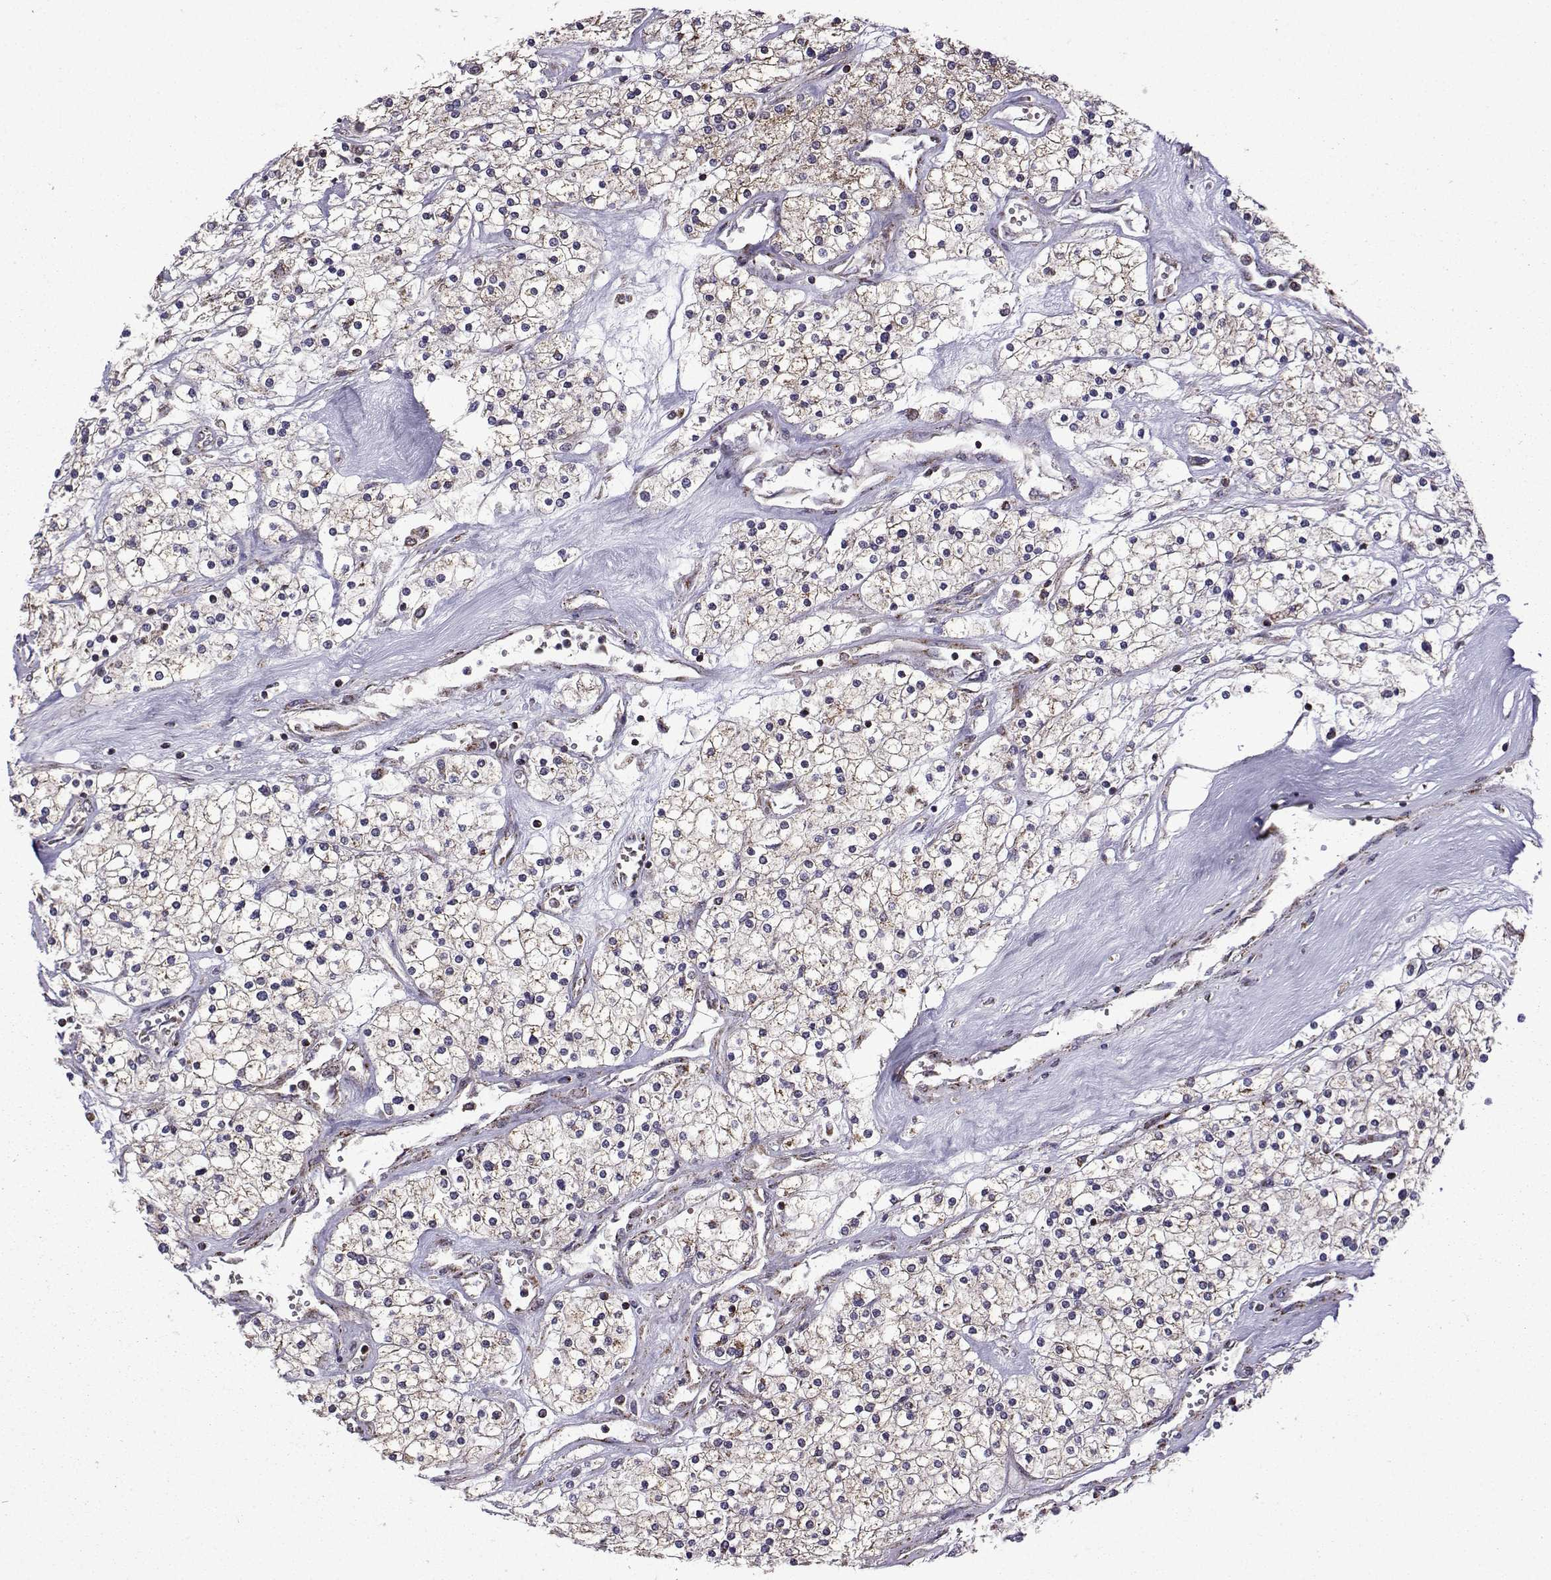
{"staining": {"intensity": "moderate", "quantity": "25%-75%", "location": "cytoplasmic/membranous"}, "tissue": "renal cancer", "cell_type": "Tumor cells", "image_type": "cancer", "snomed": [{"axis": "morphology", "description": "Adenocarcinoma, NOS"}, {"axis": "topography", "description": "Kidney"}], "caption": "A brown stain highlights moderate cytoplasmic/membranous staining of a protein in human renal cancer tumor cells.", "gene": "TAB2", "patient": {"sex": "male", "age": 80}}